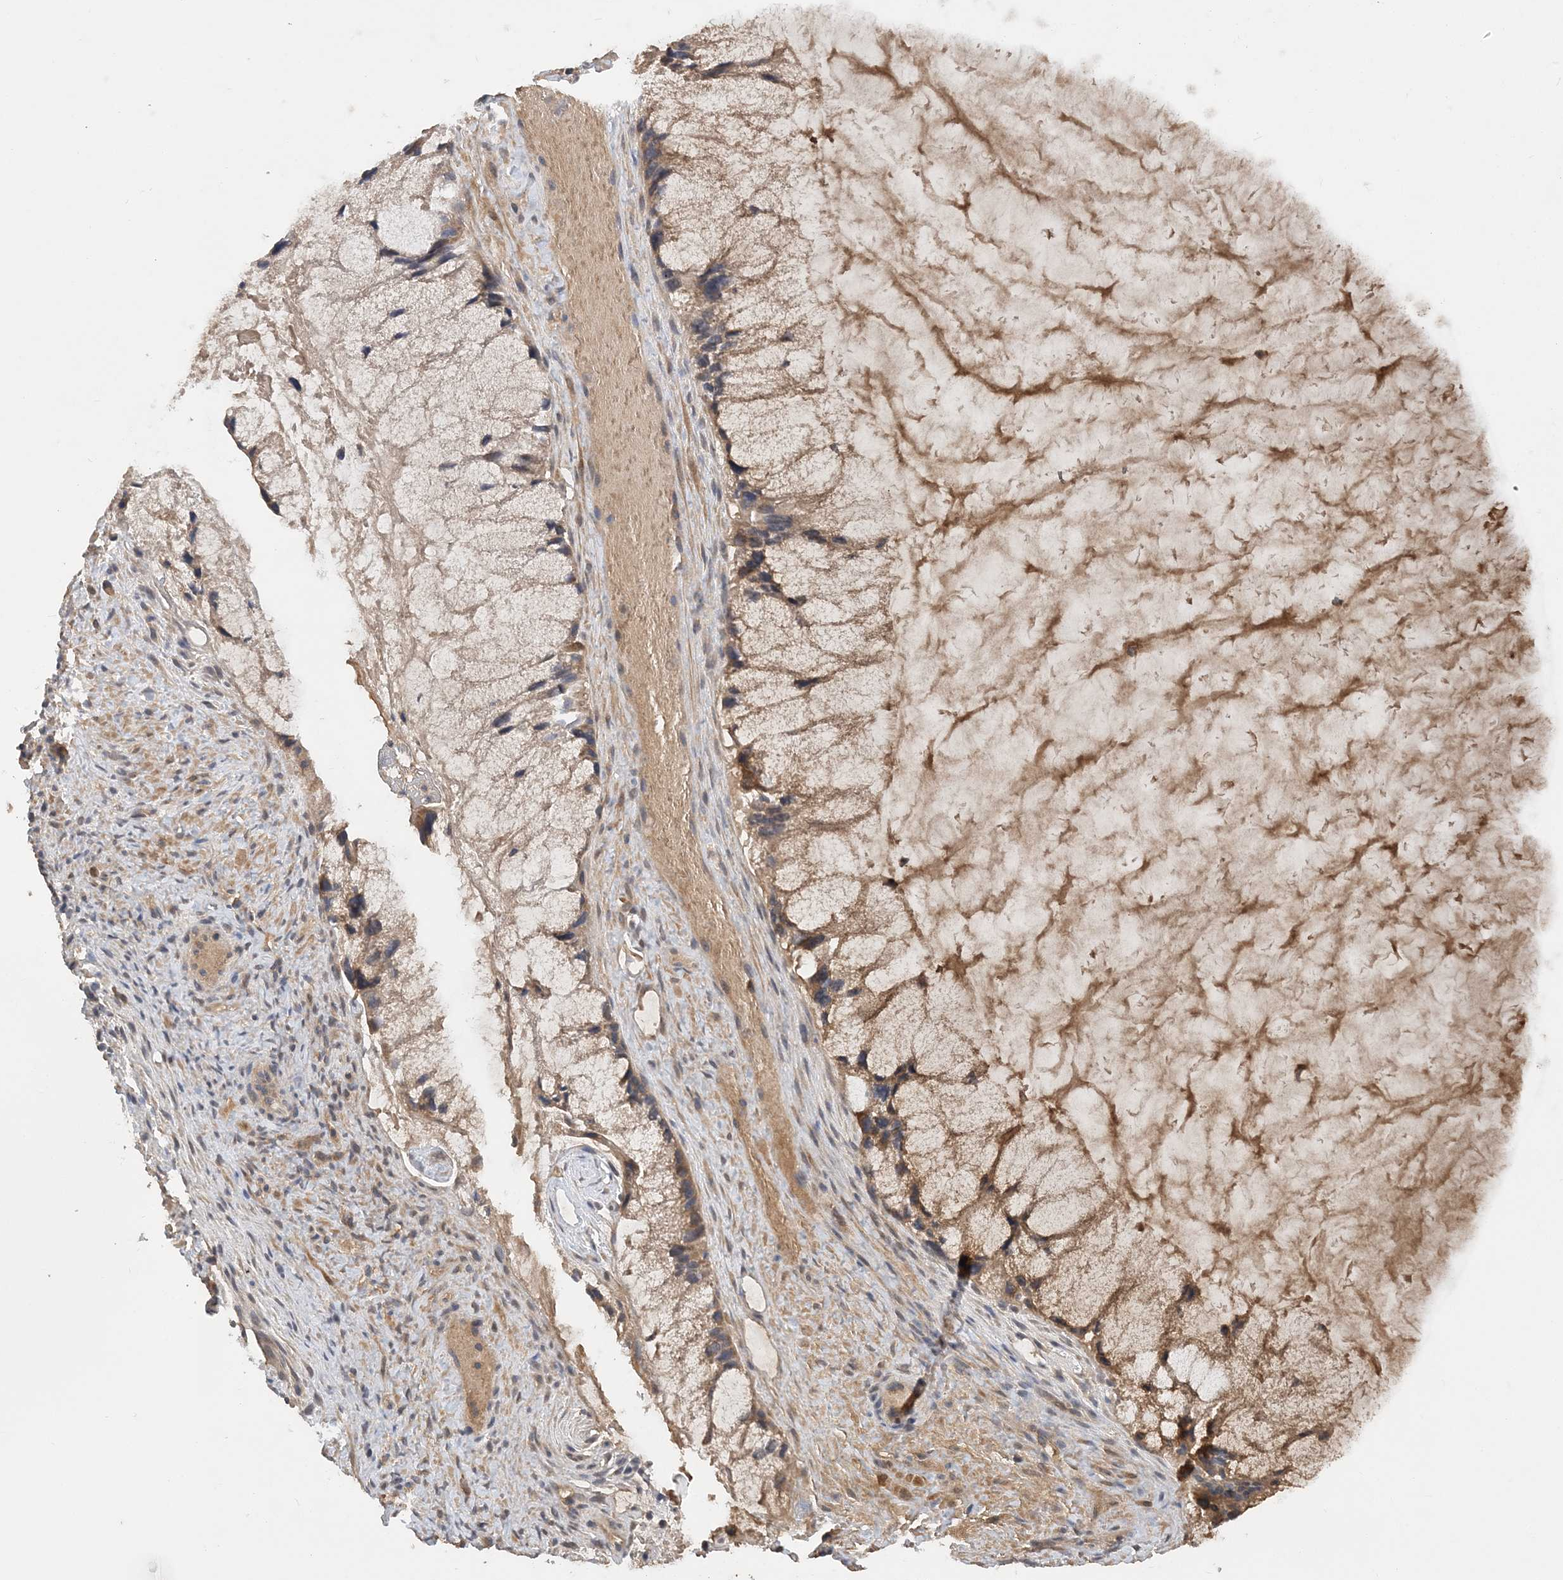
{"staining": {"intensity": "moderate", "quantity": ">75%", "location": "cytoplasmic/membranous"}, "tissue": "ovarian cancer", "cell_type": "Tumor cells", "image_type": "cancer", "snomed": [{"axis": "morphology", "description": "Cystadenocarcinoma, mucinous, NOS"}, {"axis": "topography", "description": "Ovary"}], "caption": "A brown stain highlights moderate cytoplasmic/membranous expression of a protein in ovarian mucinous cystadenocarcinoma tumor cells.", "gene": "GRINA", "patient": {"sex": "female", "age": 37}}